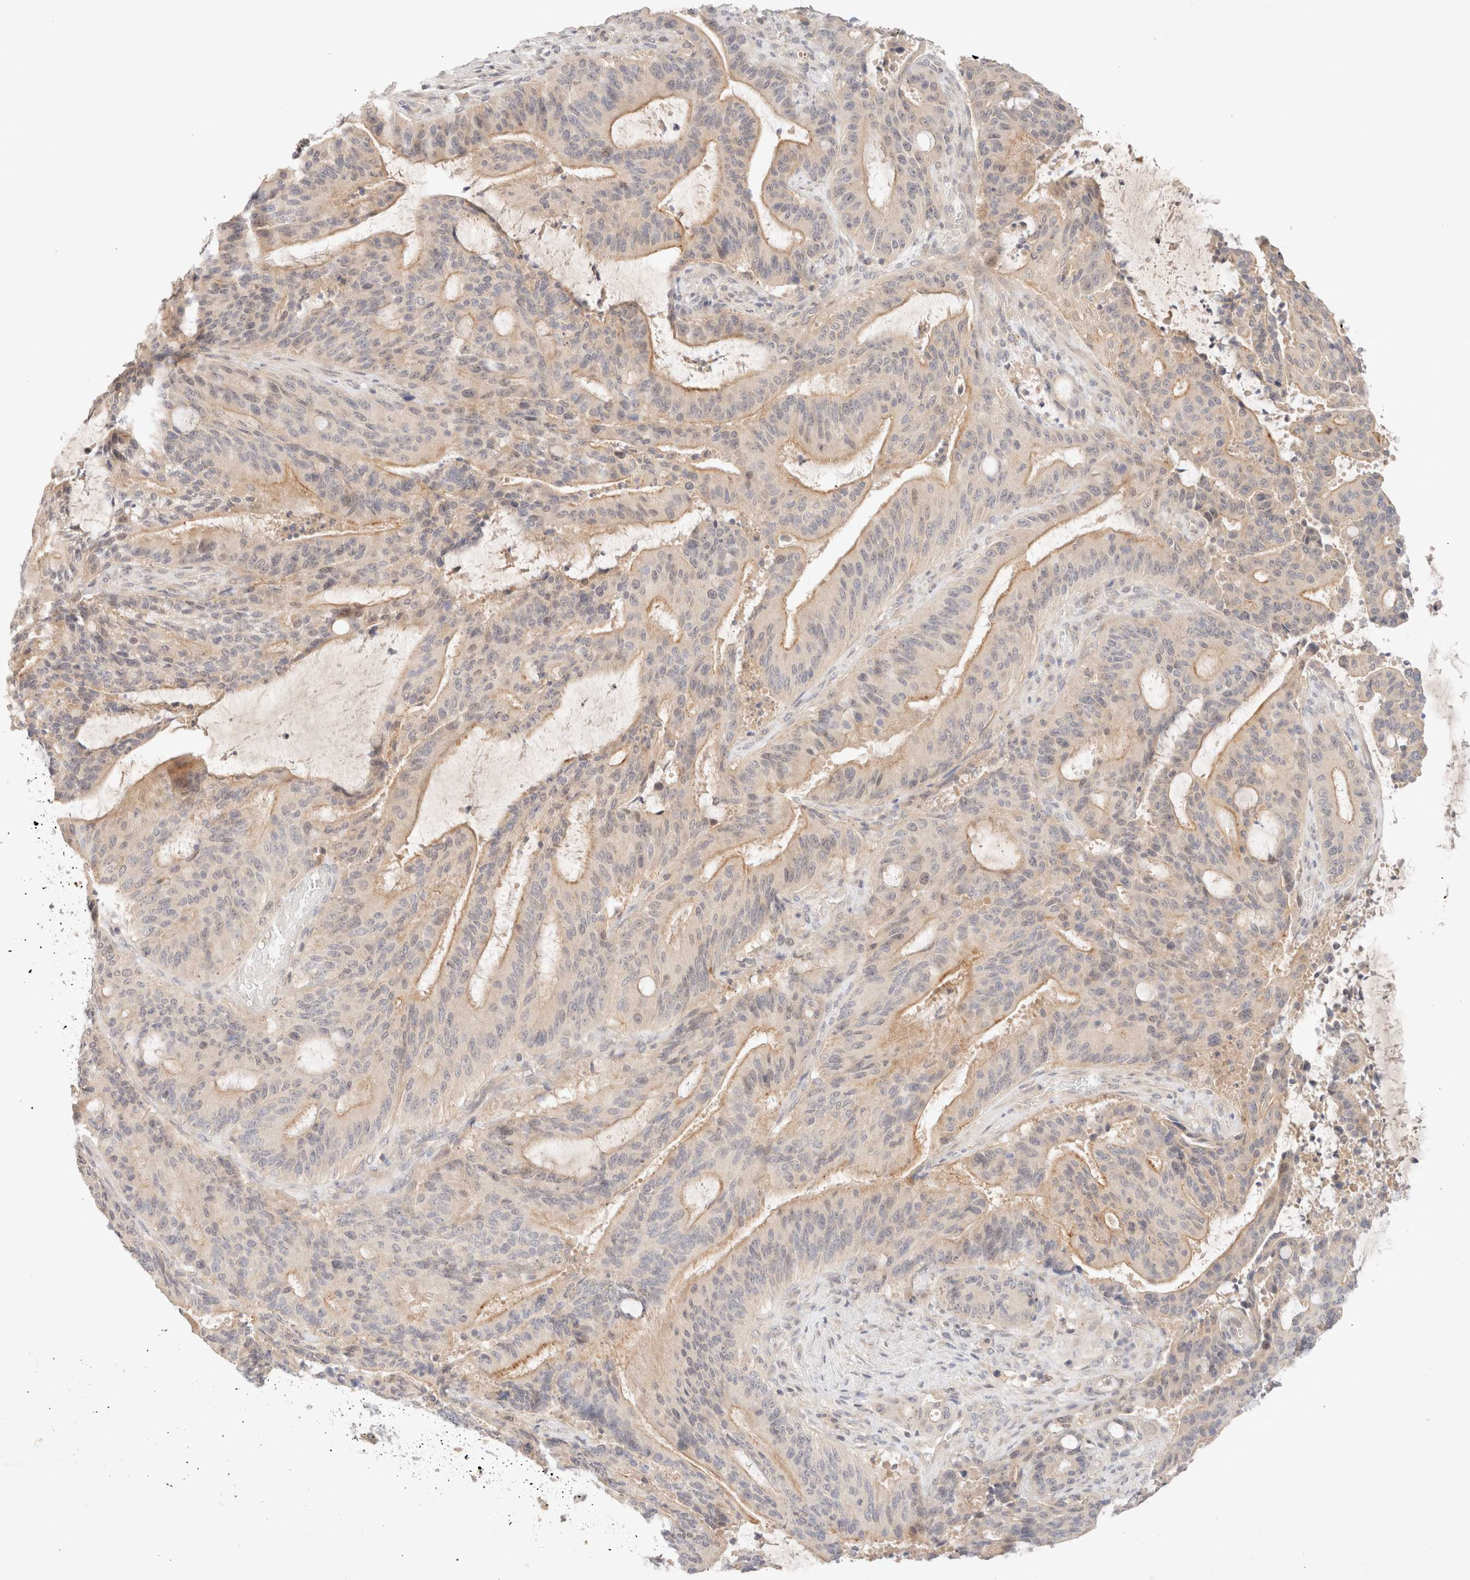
{"staining": {"intensity": "moderate", "quantity": "25%-75%", "location": "cytoplasmic/membranous"}, "tissue": "liver cancer", "cell_type": "Tumor cells", "image_type": "cancer", "snomed": [{"axis": "morphology", "description": "Normal tissue, NOS"}, {"axis": "morphology", "description": "Cholangiocarcinoma"}, {"axis": "topography", "description": "Liver"}, {"axis": "topography", "description": "Peripheral nerve tissue"}], "caption": "Immunohistochemistry histopathology image of neoplastic tissue: cholangiocarcinoma (liver) stained using IHC displays medium levels of moderate protein expression localized specifically in the cytoplasmic/membranous of tumor cells, appearing as a cytoplasmic/membranous brown color.", "gene": "SARM1", "patient": {"sex": "female", "age": 73}}